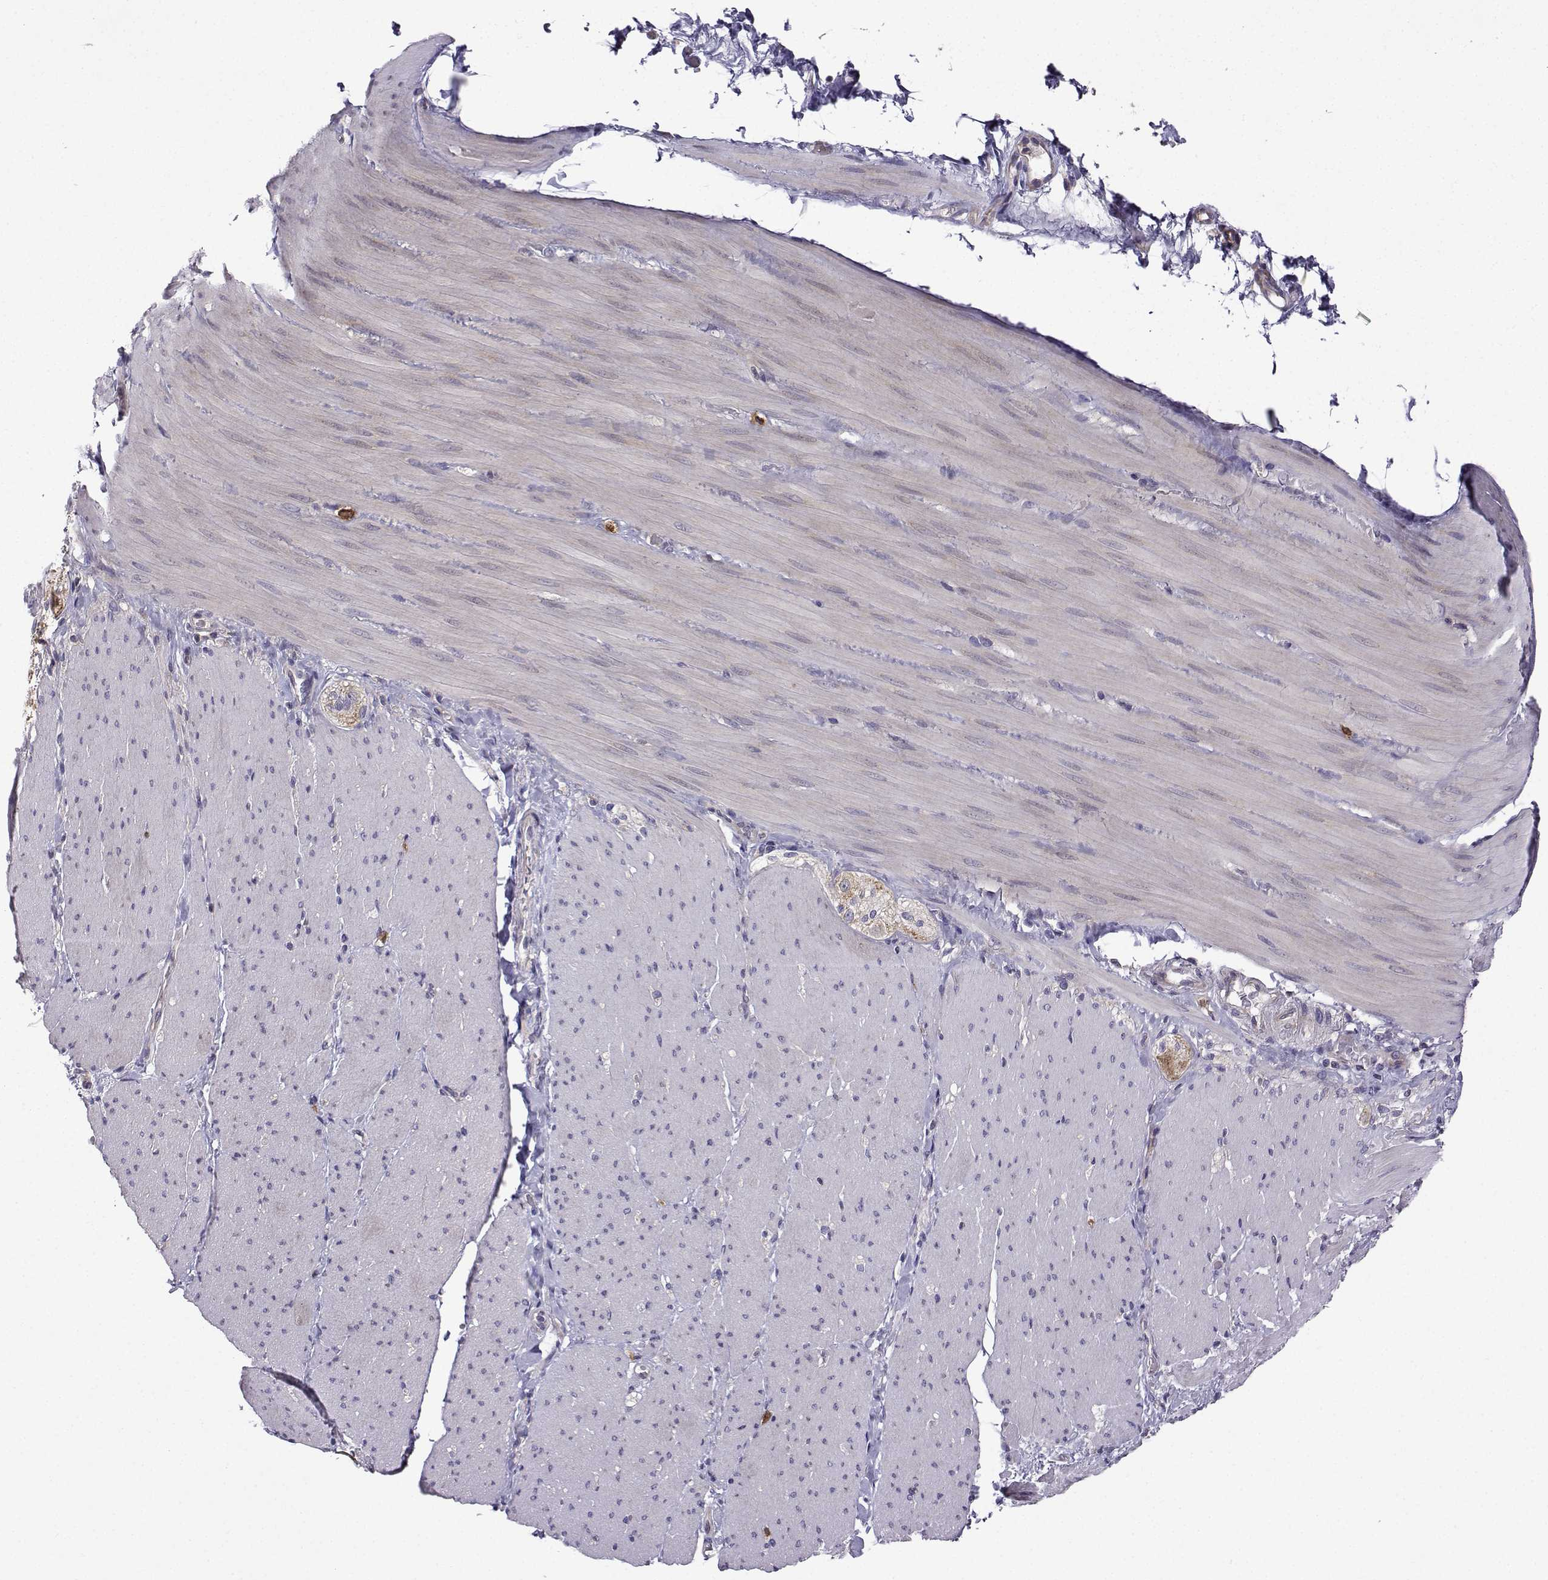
{"staining": {"intensity": "negative", "quantity": "none", "location": "none"}, "tissue": "adipose tissue", "cell_type": "Adipocytes", "image_type": "normal", "snomed": [{"axis": "morphology", "description": "Normal tissue, NOS"}, {"axis": "topography", "description": "Smooth muscle"}, {"axis": "topography", "description": "Duodenum"}, {"axis": "topography", "description": "Peripheral nerve tissue"}], "caption": "Adipose tissue was stained to show a protein in brown. There is no significant positivity in adipocytes.", "gene": "STXBP5", "patient": {"sex": "female", "age": 61}}